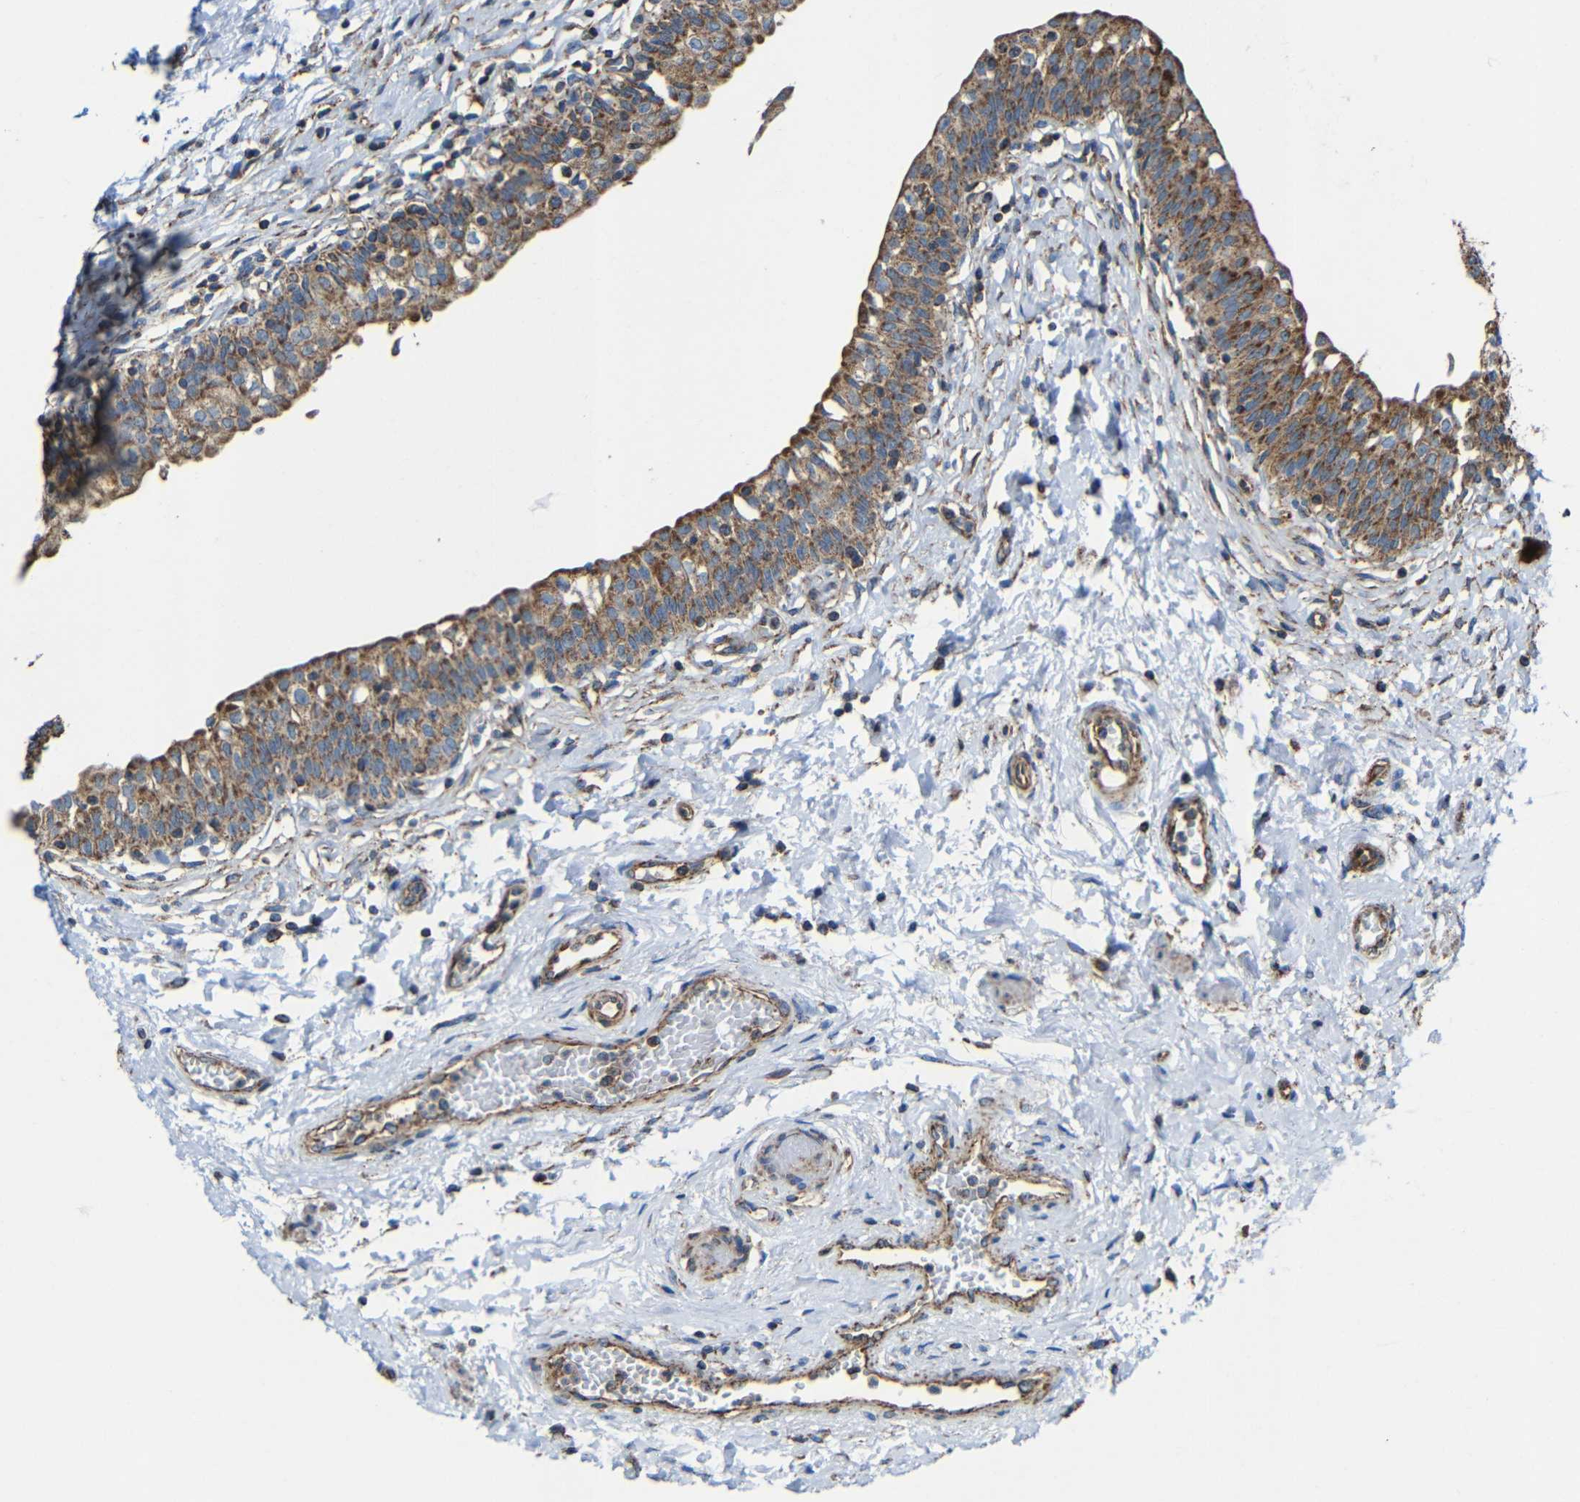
{"staining": {"intensity": "moderate", "quantity": ">75%", "location": "cytoplasmic/membranous"}, "tissue": "urinary bladder", "cell_type": "Urothelial cells", "image_type": "normal", "snomed": [{"axis": "morphology", "description": "Normal tissue, NOS"}, {"axis": "topography", "description": "Urinary bladder"}], "caption": "Protein expression analysis of unremarkable urinary bladder exhibits moderate cytoplasmic/membranous positivity in approximately >75% of urothelial cells.", "gene": "INTS6L", "patient": {"sex": "male", "age": 55}}